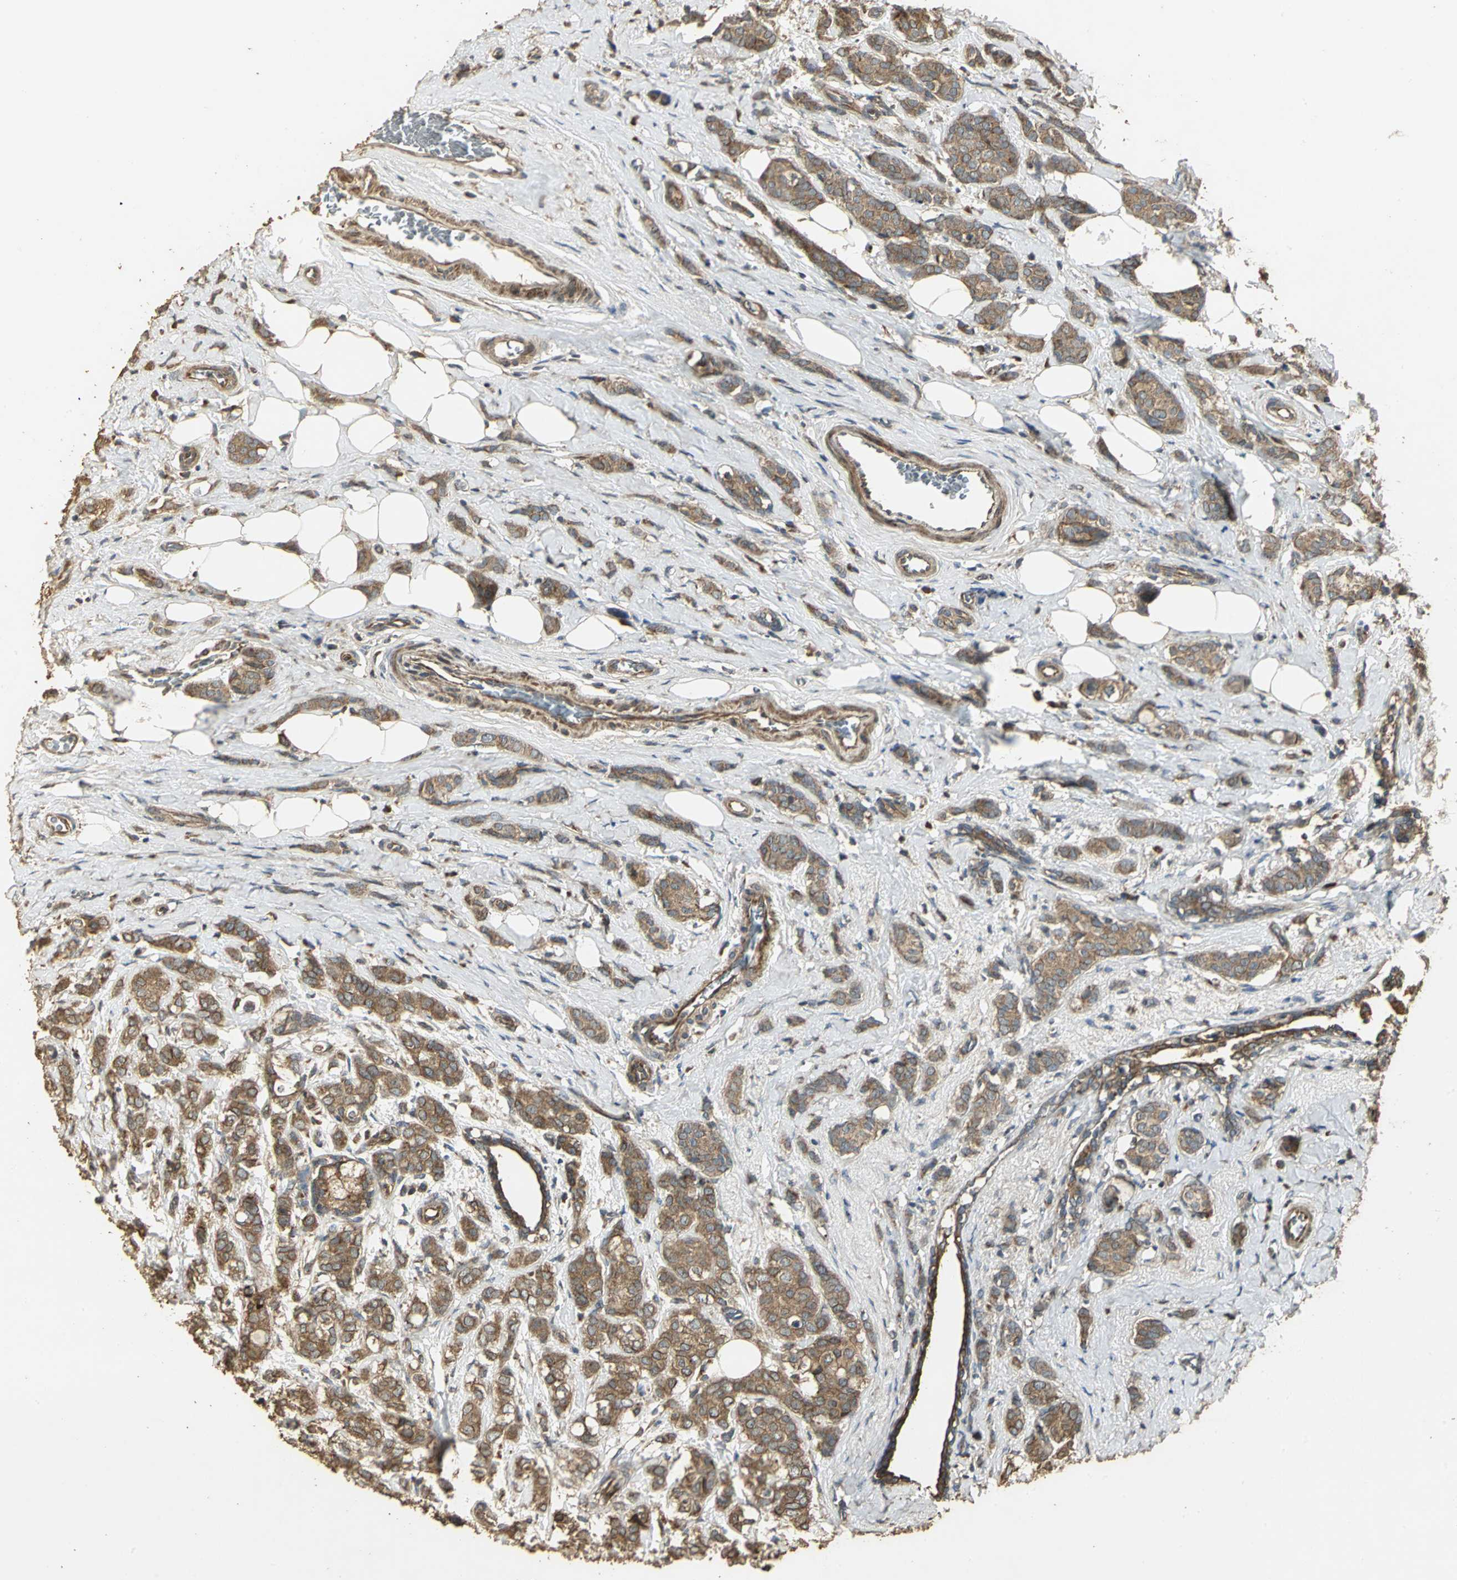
{"staining": {"intensity": "strong", "quantity": ">75%", "location": "cytoplasmic/membranous"}, "tissue": "breast cancer", "cell_type": "Tumor cells", "image_type": "cancer", "snomed": [{"axis": "morphology", "description": "Lobular carcinoma"}, {"axis": "topography", "description": "Breast"}], "caption": "IHC micrograph of human breast cancer (lobular carcinoma) stained for a protein (brown), which demonstrates high levels of strong cytoplasmic/membranous expression in about >75% of tumor cells.", "gene": "KANK1", "patient": {"sex": "female", "age": 60}}